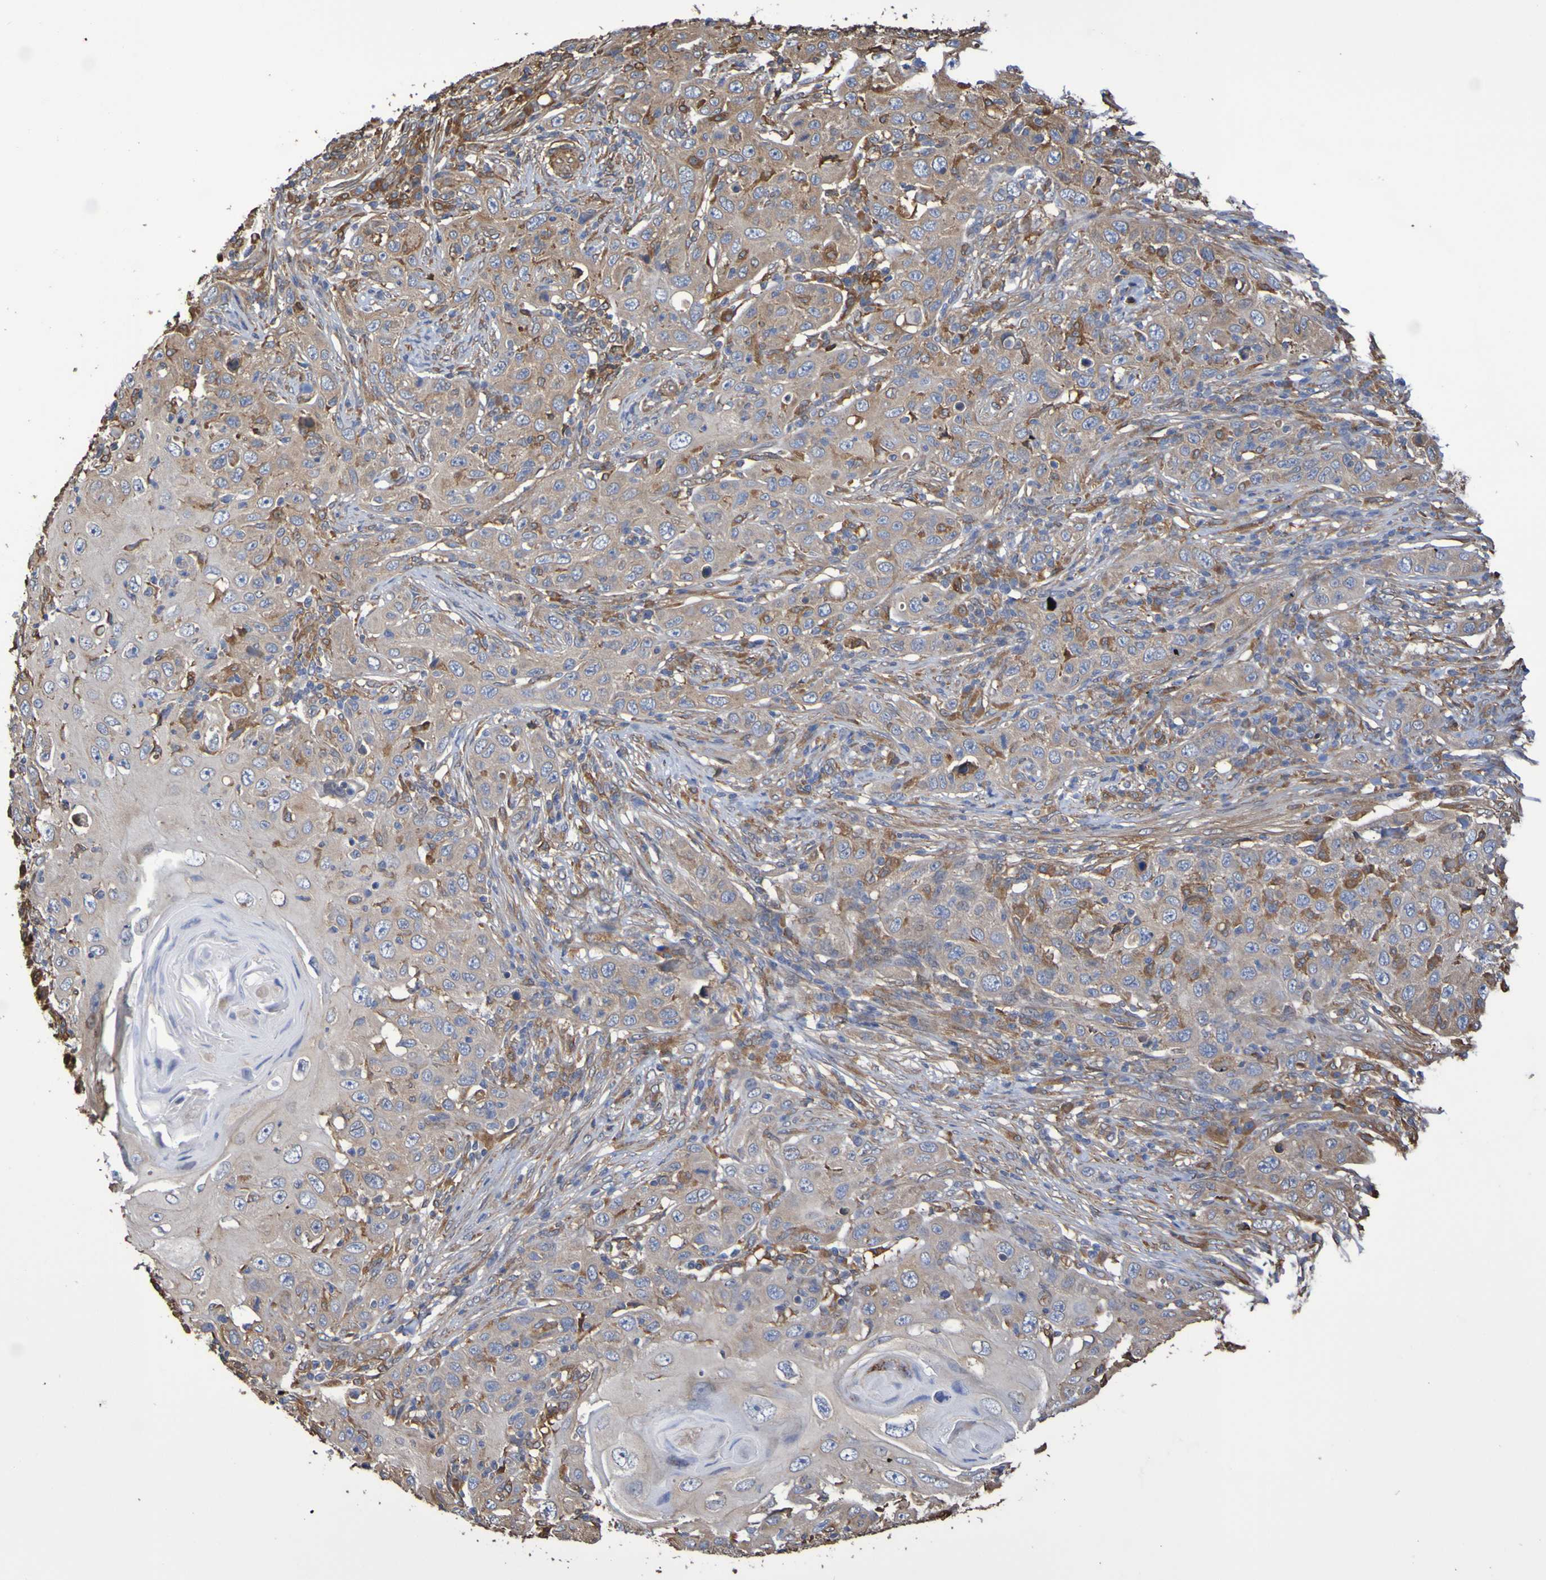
{"staining": {"intensity": "weak", "quantity": ">75%", "location": "cytoplasmic/membranous"}, "tissue": "skin cancer", "cell_type": "Tumor cells", "image_type": "cancer", "snomed": [{"axis": "morphology", "description": "Squamous cell carcinoma, NOS"}, {"axis": "topography", "description": "Skin"}], "caption": "Skin squamous cell carcinoma was stained to show a protein in brown. There is low levels of weak cytoplasmic/membranous expression in approximately >75% of tumor cells. The staining was performed using DAB to visualize the protein expression in brown, while the nuclei were stained in blue with hematoxylin (Magnification: 20x).", "gene": "RAB11A", "patient": {"sex": "female", "age": 88}}